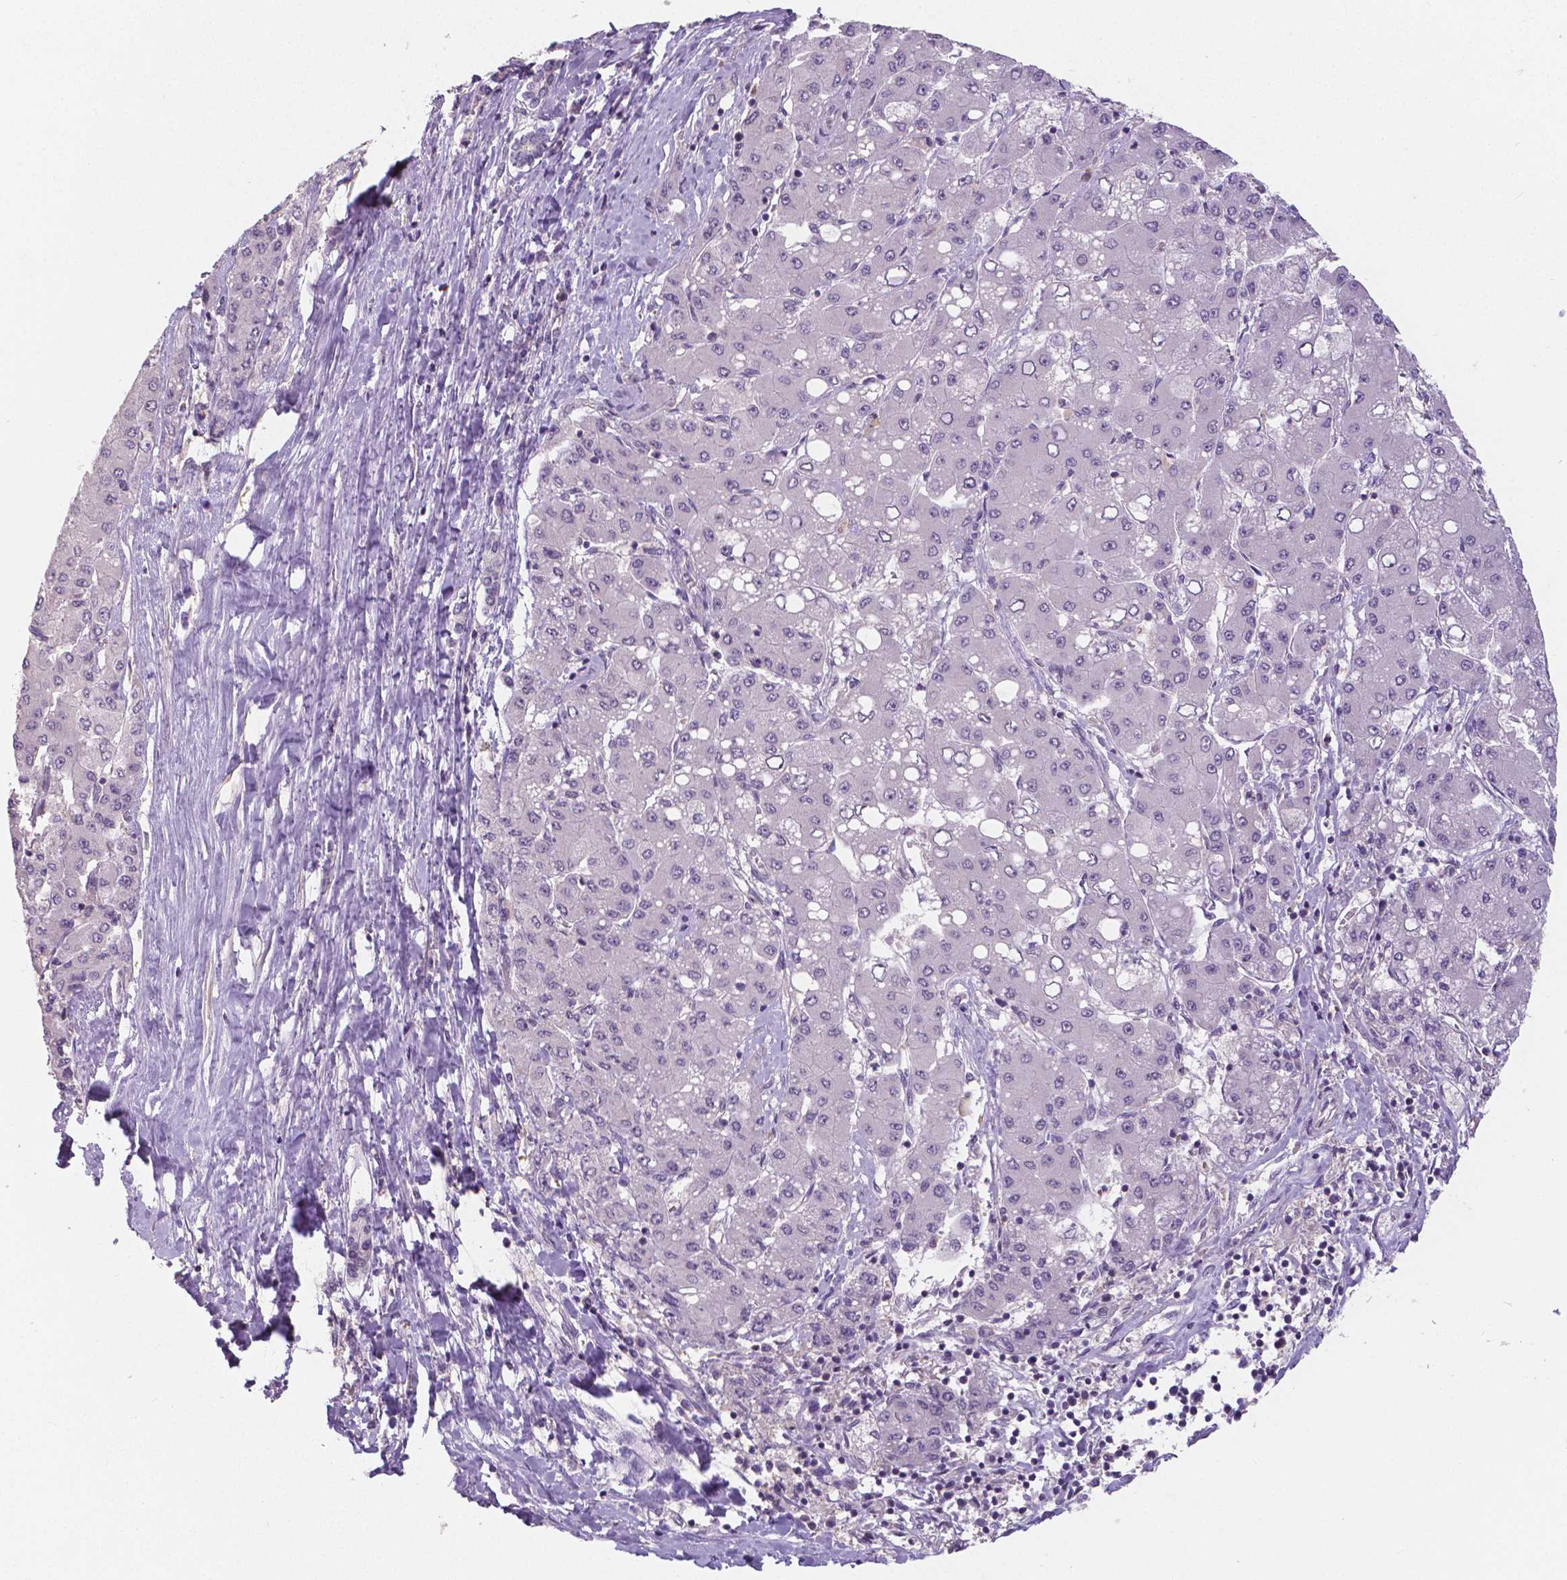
{"staining": {"intensity": "negative", "quantity": "none", "location": "none"}, "tissue": "liver cancer", "cell_type": "Tumor cells", "image_type": "cancer", "snomed": [{"axis": "morphology", "description": "Carcinoma, Hepatocellular, NOS"}, {"axis": "topography", "description": "Liver"}], "caption": "DAB immunohistochemical staining of human liver hepatocellular carcinoma demonstrates no significant positivity in tumor cells.", "gene": "CRMP1", "patient": {"sex": "male", "age": 40}}